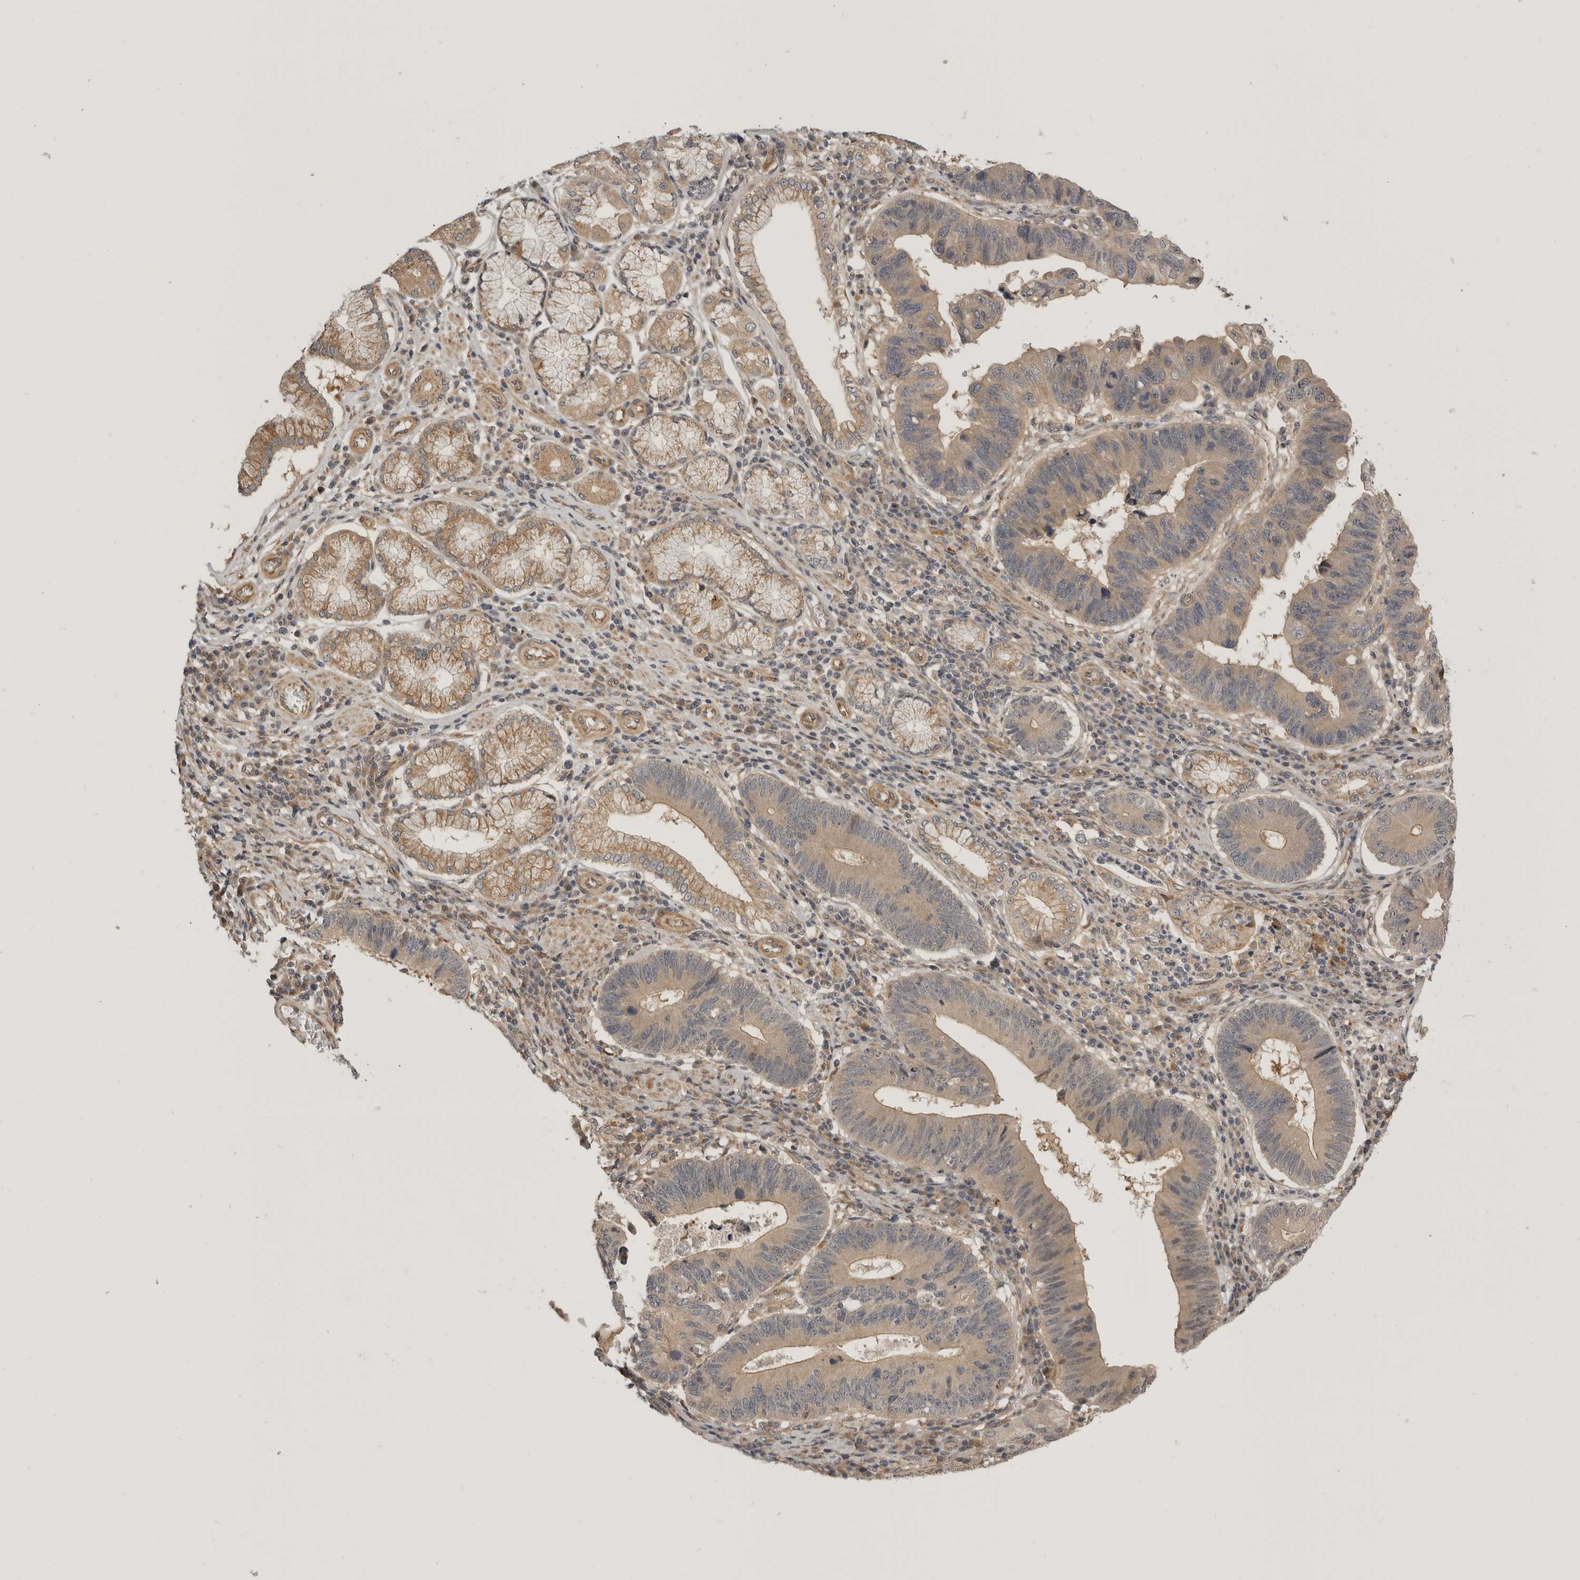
{"staining": {"intensity": "weak", "quantity": "25%-75%", "location": "cytoplasmic/membranous"}, "tissue": "stomach cancer", "cell_type": "Tumor cells", "image_type": "cancer", "snomed": [{"axis": "morphology", "description": "Adenocarcinoma, NOS"}, {"axis": "topography", "description": "Stomach"}], "caption": "Immunohistochemical staining of stomach cancer demonstrates weak cytoplasmic/membranous protein staining in approximately 25%-75% of tumor cells.", "gene": "CUEDC1", "patient": {"sex": "male", "age": 59}}